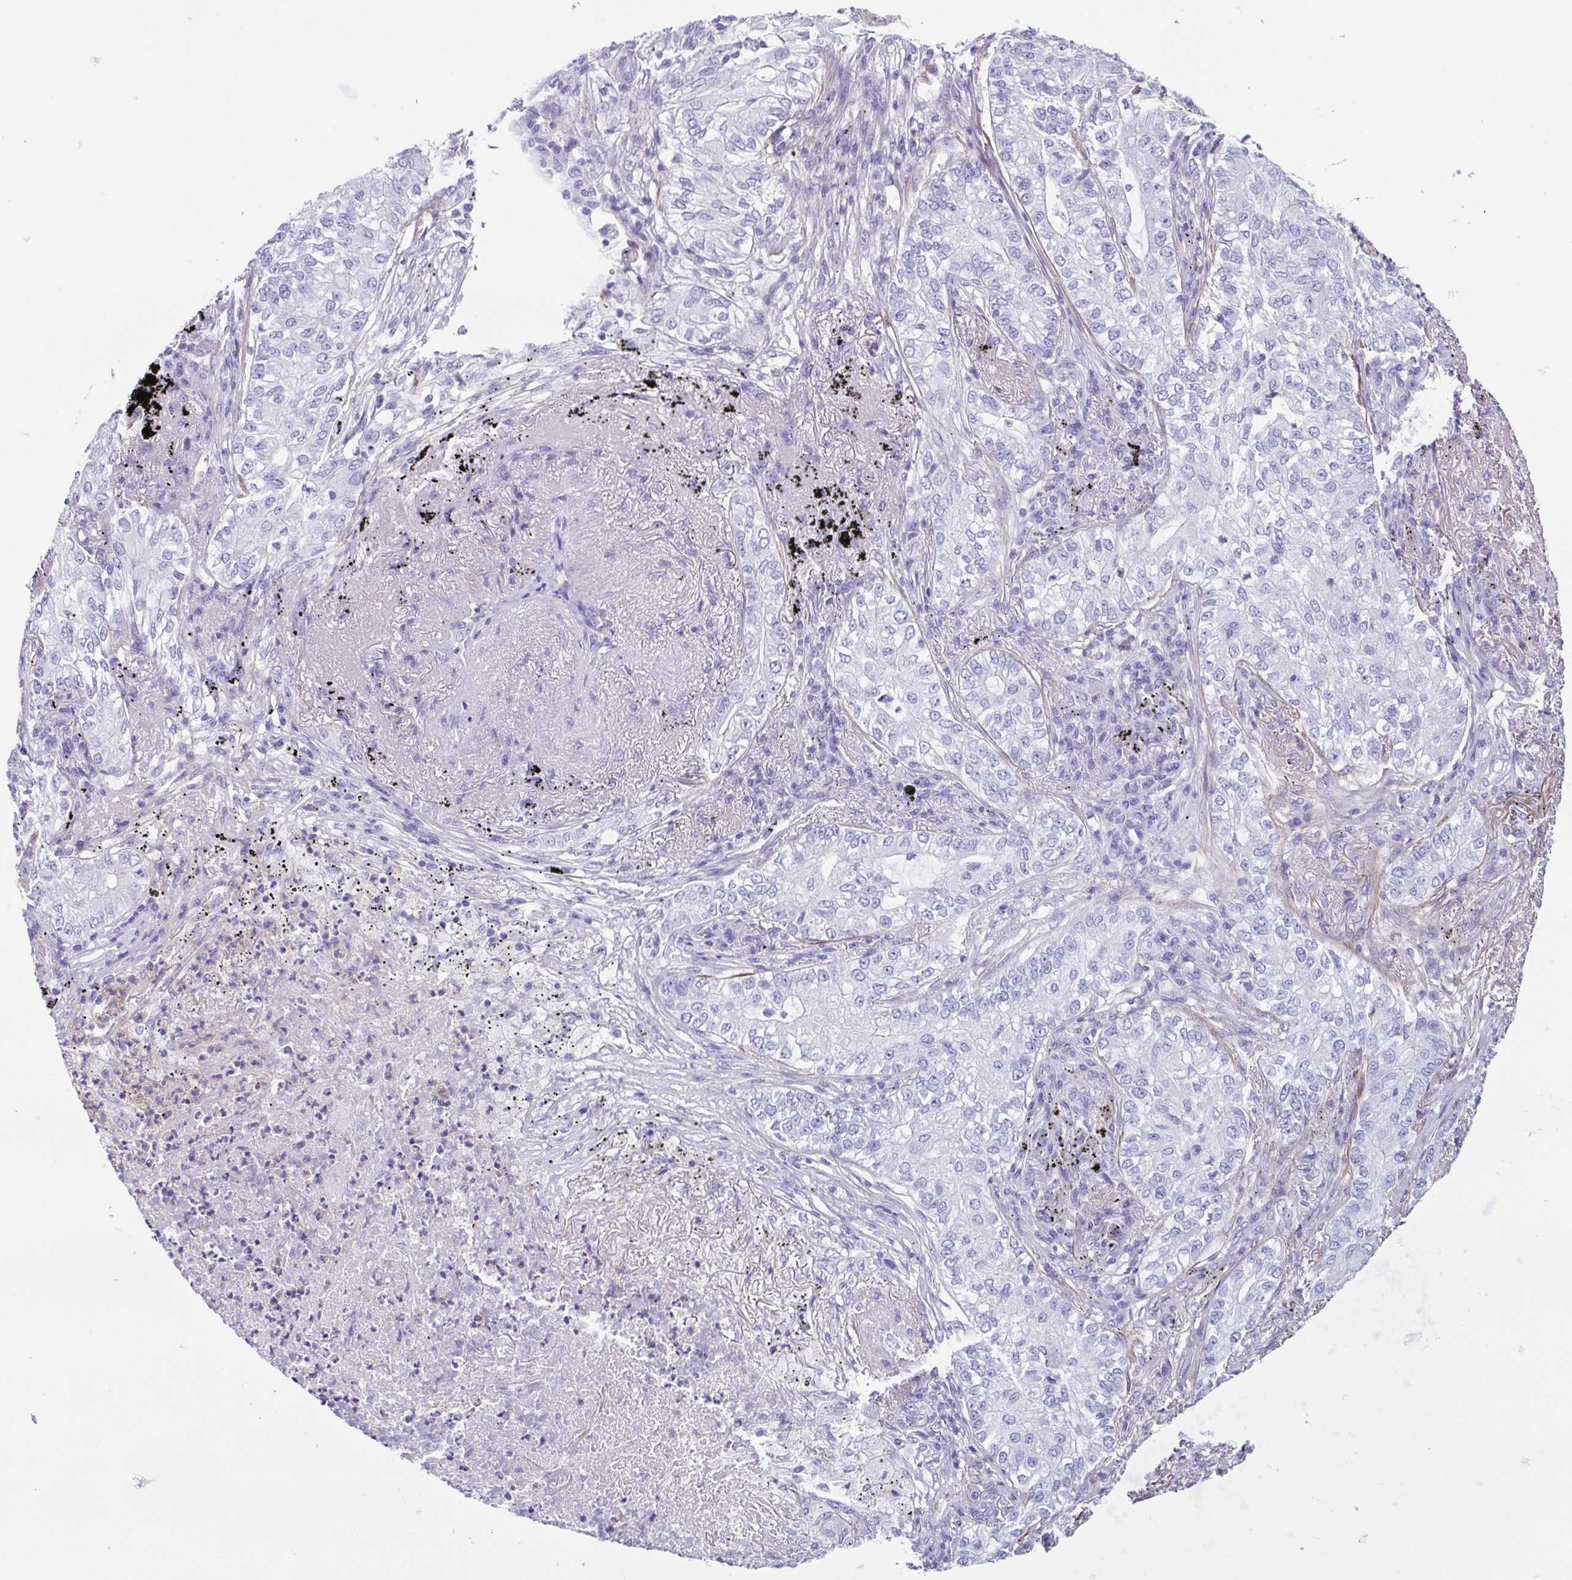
{"staining": {"intensity": "negative", "quantity": "none", "location": "none"}, "tissue": "lung cancer", "cell_type": "Tumor cells", "image_type": "cancer", "snomed": [{"axis": "morphology", "description": "Adenocarcinoma, NOS"}, {"axis": "topography", "description": "Lung"}], "caption": "Histopathology image shows no protein positivity in tumor cells of lung adenocarcinoma tissue. The staining is performed using DAB brown chromogen with nuclei counter-stained in using hematoxylin.", "gene": "CYP11B1", "patient": {"sex": "female", "age": 73}}